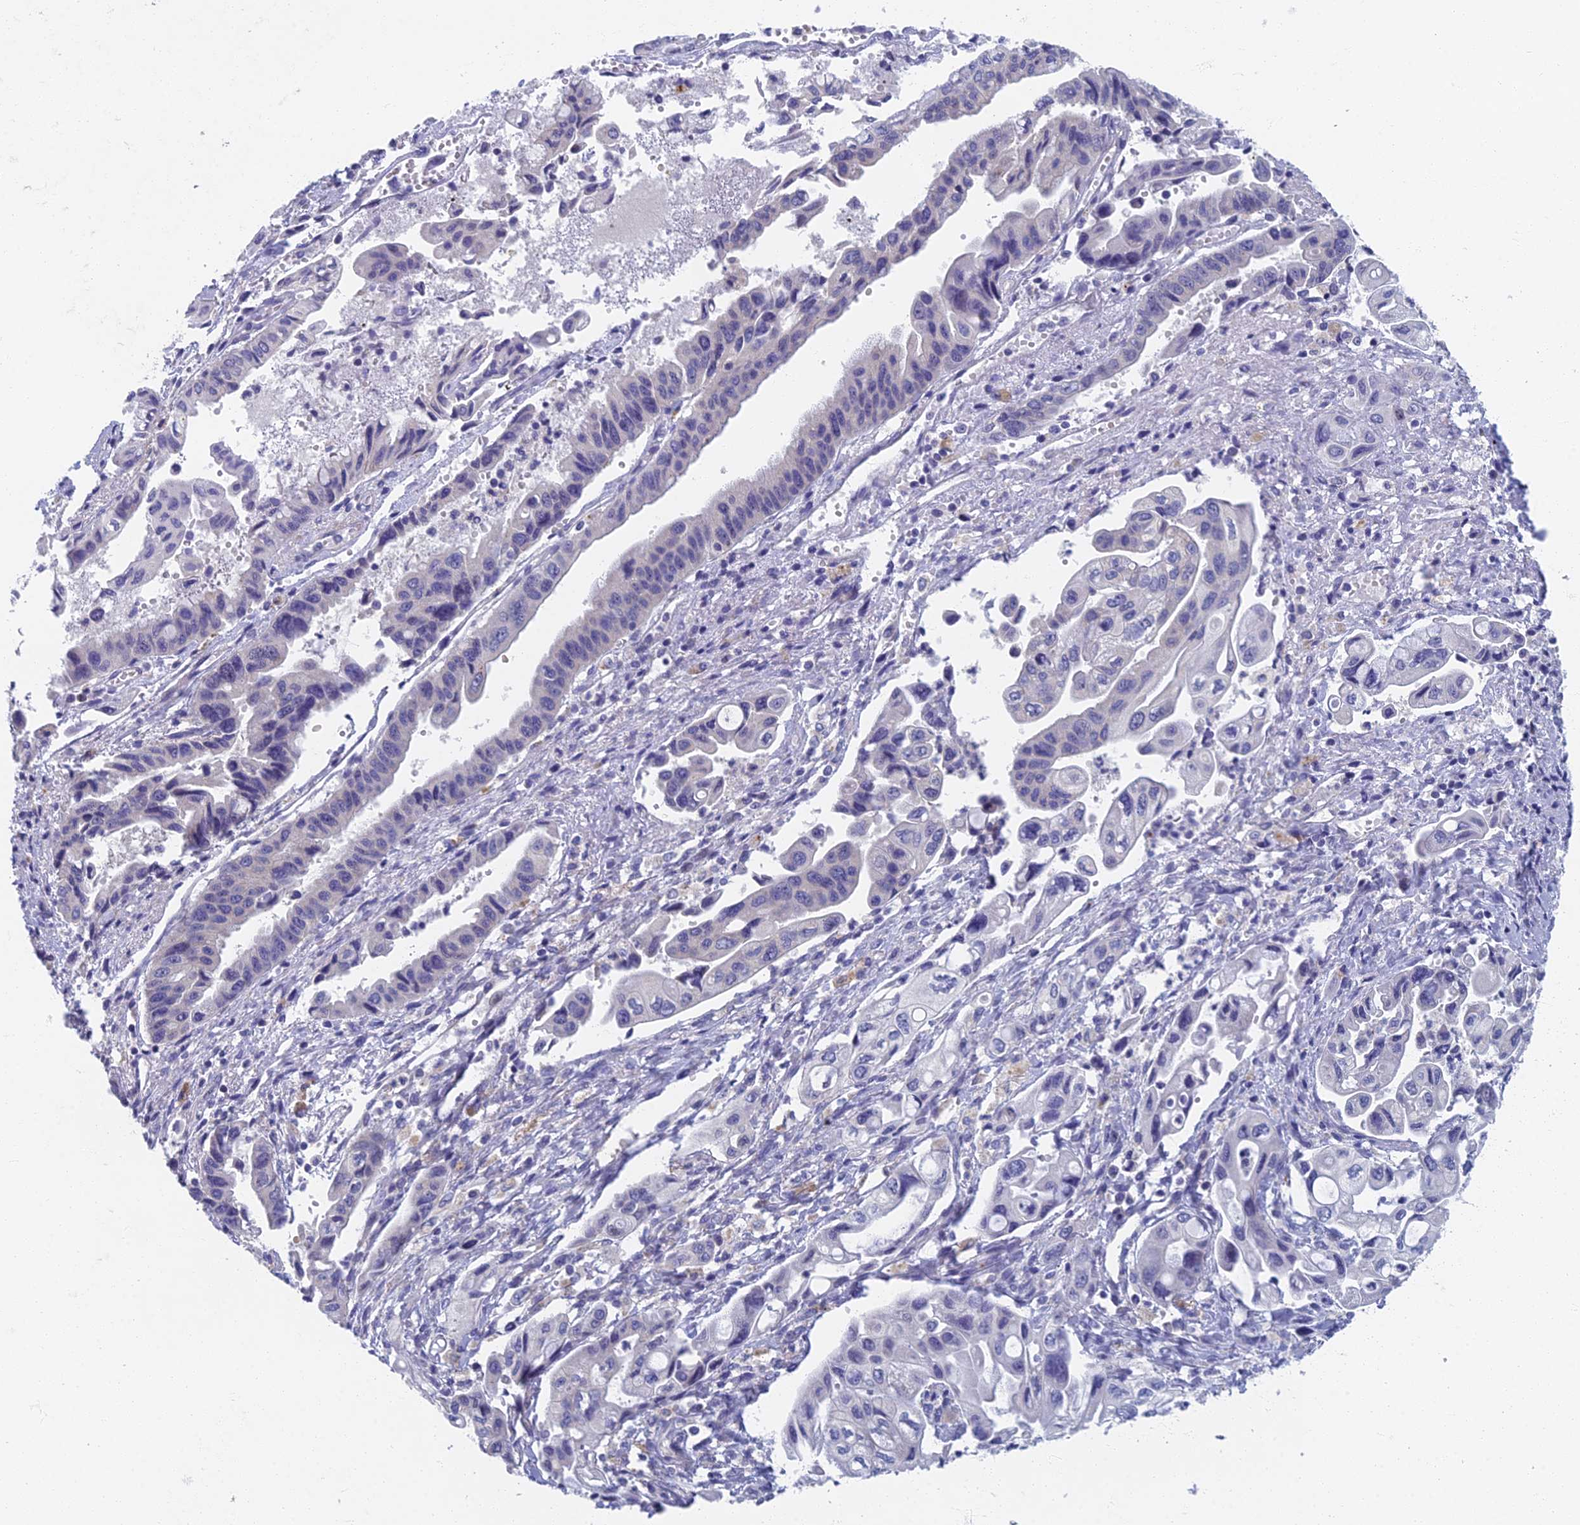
{"staining": {"intensity": "negative", "quantity": "none", "location": "none"}, "tissue": "pancreatic cancer", "cell_type": "Tumor cells", "image_type": "cancer", "snomed": [{"axis": "morphology", "description": "Adenocarcinoma, NOS"}, {"axis": "topography", "description": "Pancreas"}], "caption": "The photomicrograph reveals no significant staining in tumor cells of pancreatic cancer.", "gene": "SPIN4", "patient": {"sex": "female", "age": 50}}